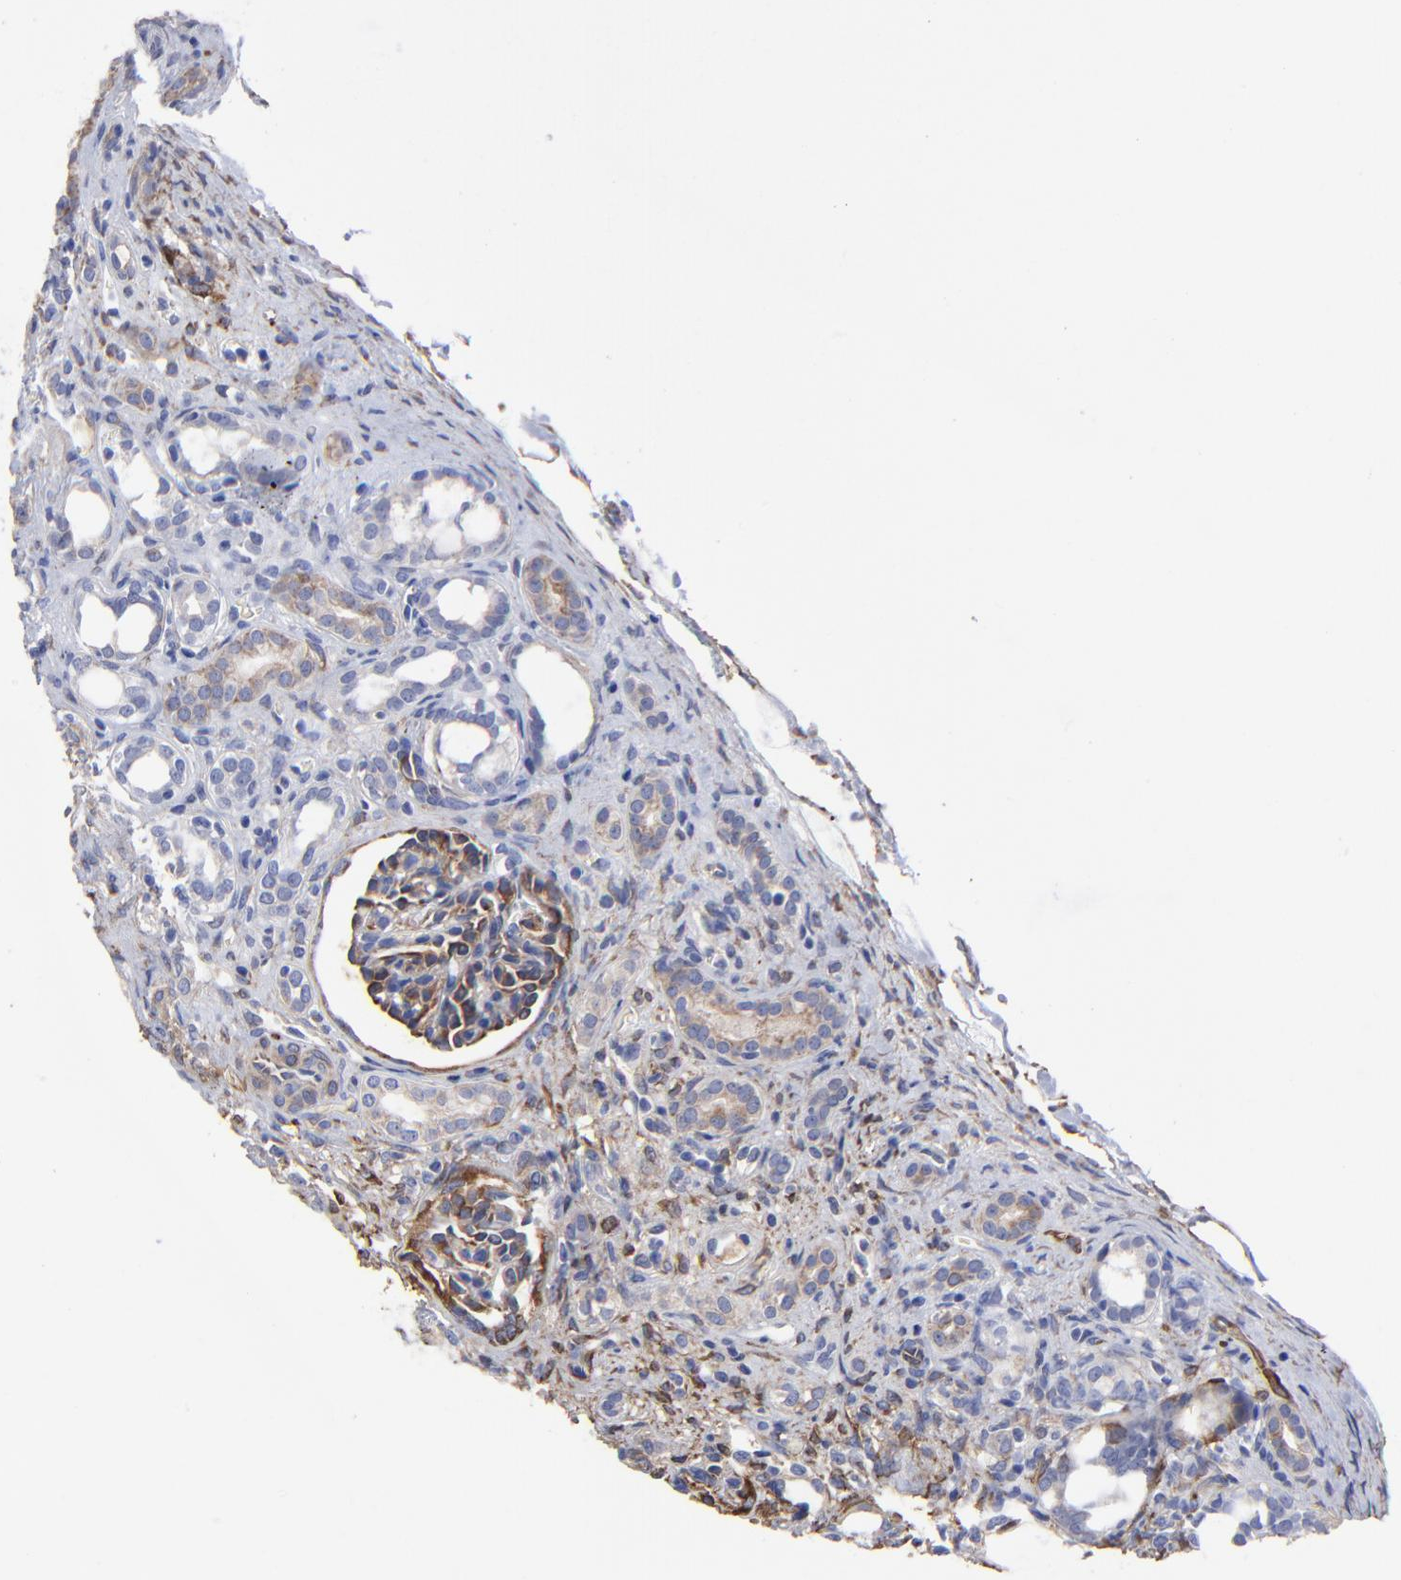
{"staining": {"intensity": "moderate", "quantity": "25%-75%", "location": "cytoplasmic/membranous"}, "tissue": "kidney", "cell_type": "Cells in glomeruli", "image_type": "normal", "snomed": [{"axis": "morphology", "description": "Normal tissue, NOS"}, {"axis": "topography", "description": "Kidney"}], "caption": "Benign kidney reveals moderate cytoplasmic/membranous staining in approximately 25%-75% of cells in glomeruli The staining was performed using DAB to visualize the protein expression in brown, while the nuclei were stained in blue with hematoxylin (Magnification: 20x)..", "gene": "CILP", "patient": {"sex": "male", "age": 7}}